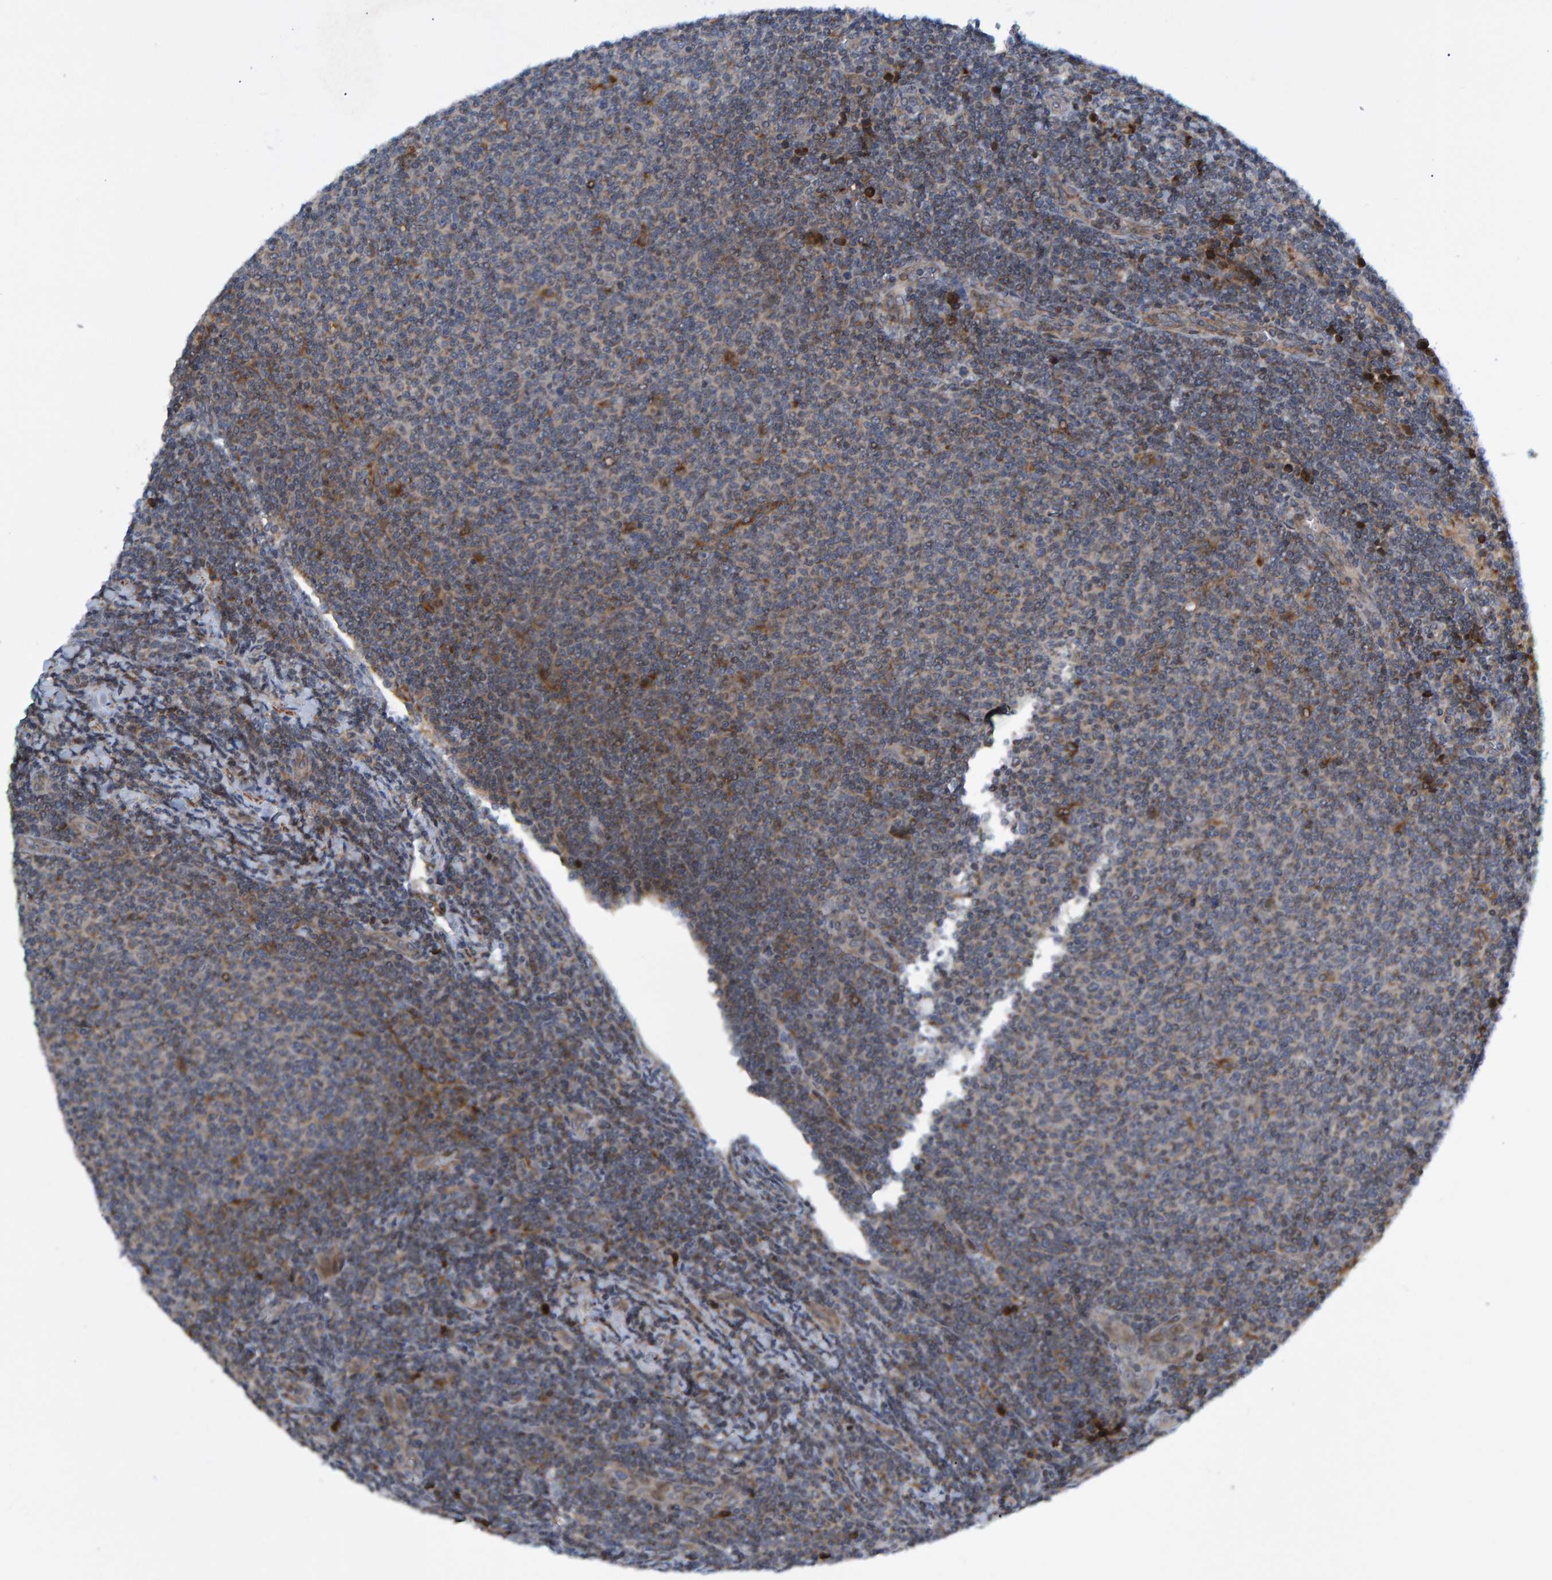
{"staining": {"intensity": "weak", "quantity": "<25%", "location": "cytoplasmic/membranous"}, "tissue": "lymphoma", "cell_type": "Tumor cells", "image_type": "cancer", "snomed": [{"axis": "morphology", "description": "Malignant lymphoma, non-Hodgkin's type, Low grade"}, {"axis": "topography", "description": "Lymph node"}], "caption": "Immunohistochemical staining of human lymphoma shows no significant expression in tumor cells.", "gene": "ATP6V1H", "patient": {"sex": "male", "age": 66}}